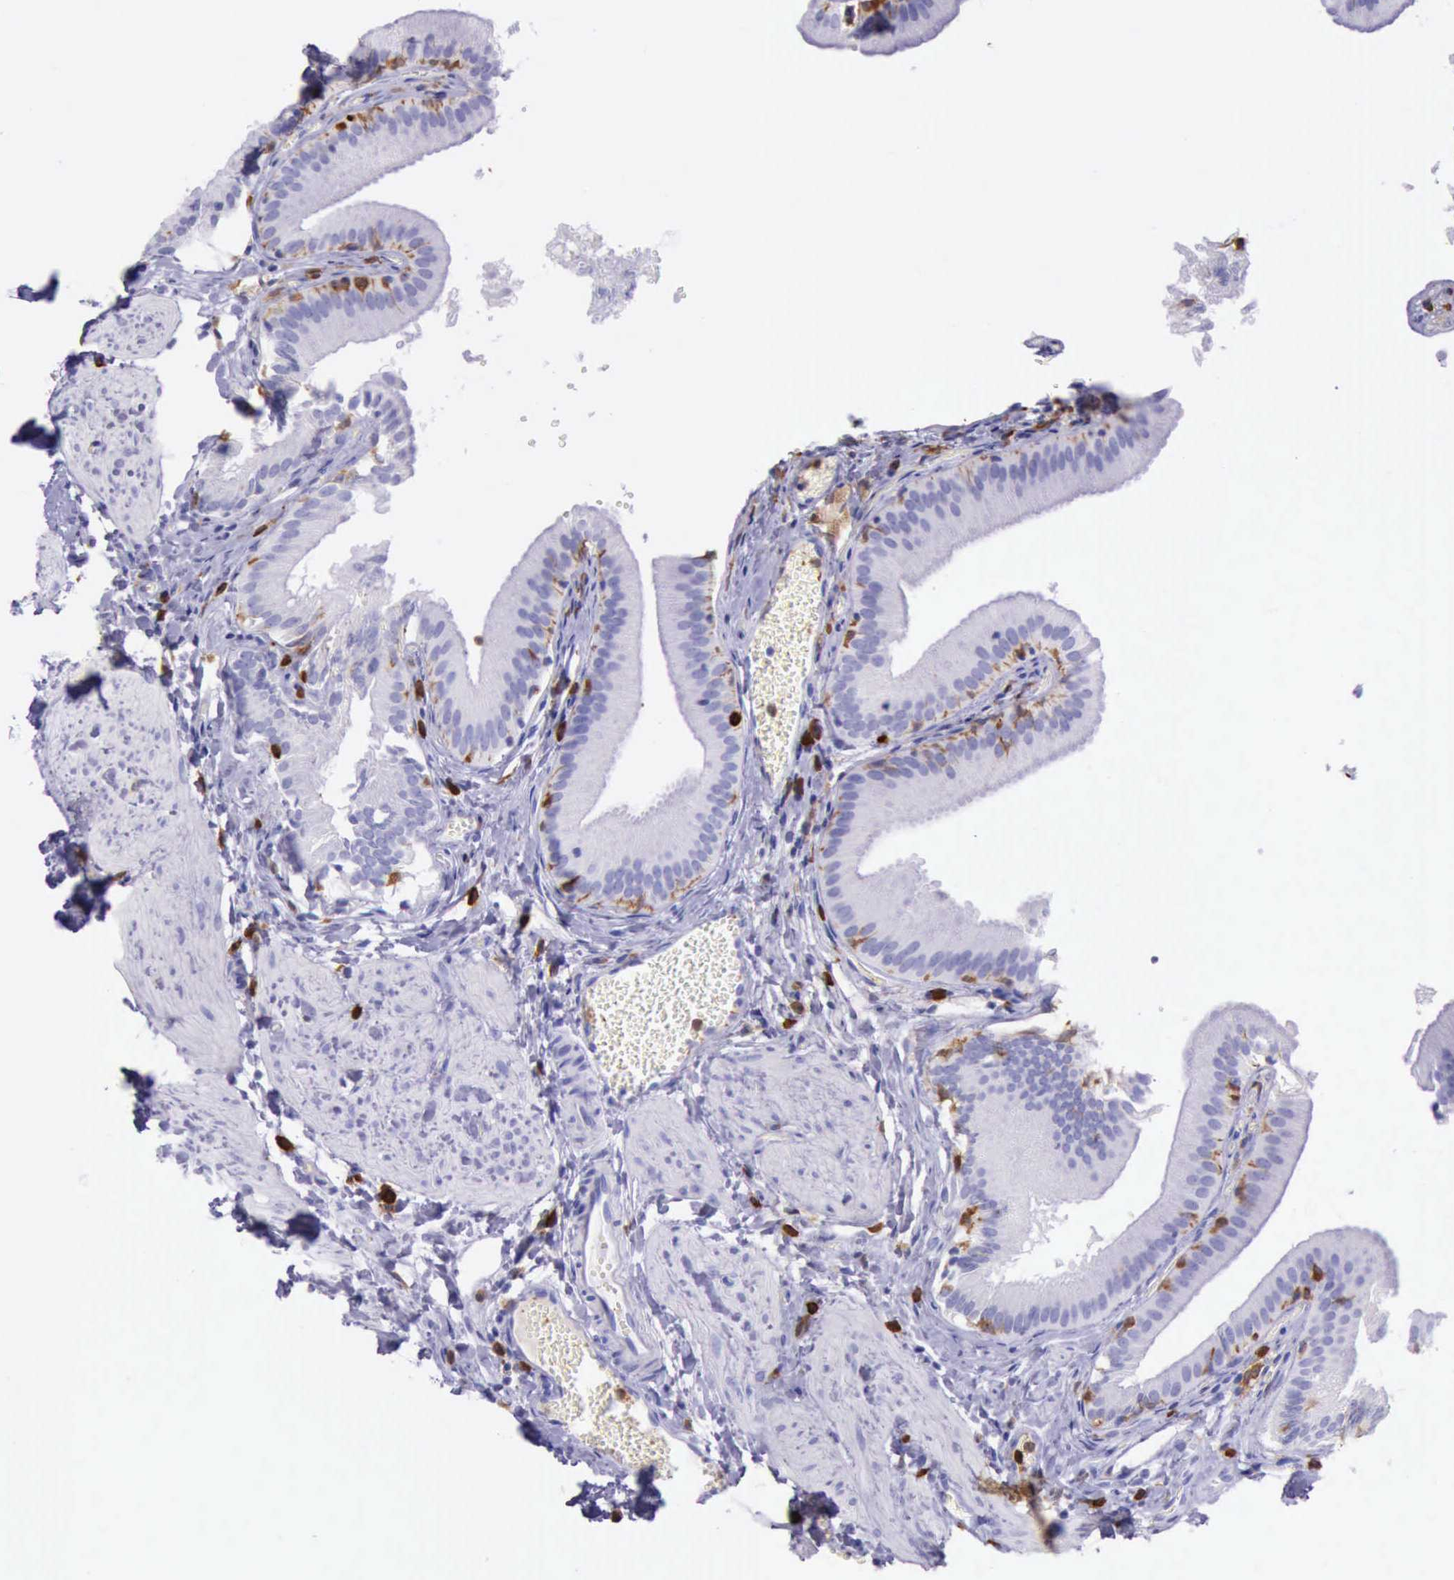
{"staining": {"intensity": "negative", "quantity": "none", "location": "none"}, "tissue": "gallbladder", "cell_type": "Glandular cells", "image_type": "normal", "snomed": [{"axis": "morphology", "description": "Normal tissue, NOS"}, {"axis": "topography", "description": "Gallbladder"}], "caption": "IHC image of normal gallbladder: human gallbladder stained with DAB reveals no significant protein staining in glandular cells.", "gene": "BTK", "patient": {"sex": "female", "age": 24}}